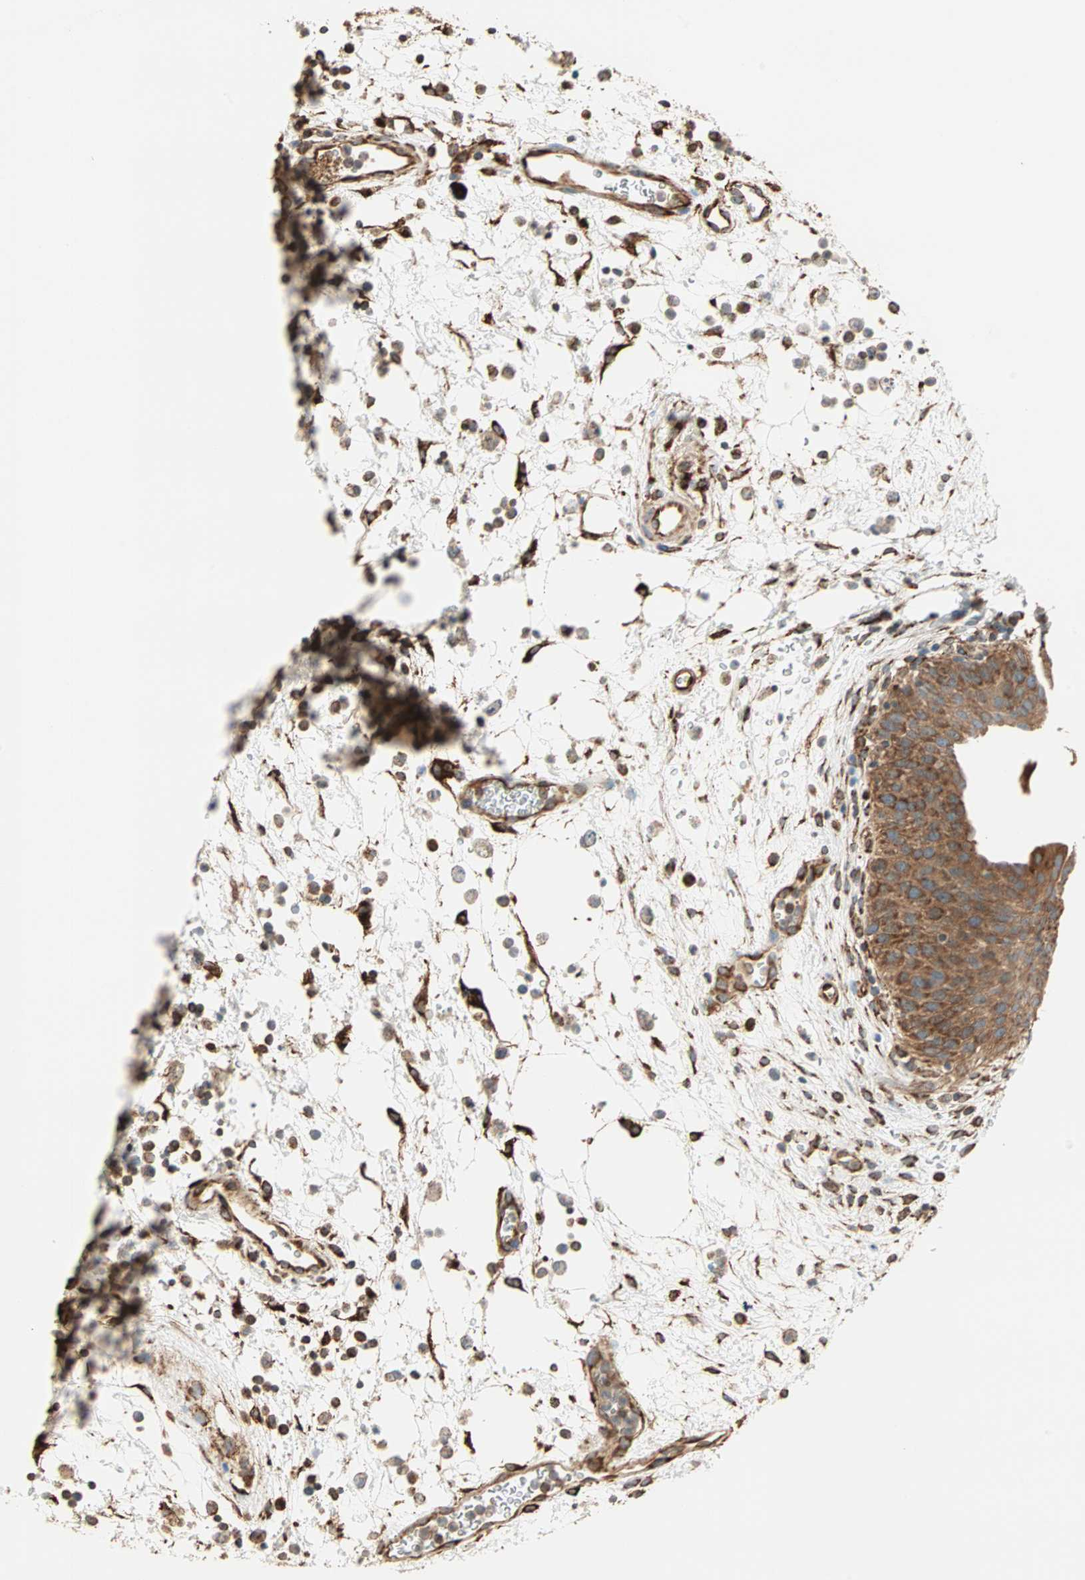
{"staining": {"intensity": "moderate", "quantity": ">75%", "location": "cytoplasmic/membranous"}, "tissue": "urinary bladder", "cell_type": "Urothelial cells", "image_type": "normal", "snomed": [{"axis": "morphology", "description": "Normal tissue, NOS"}, {"axis": "morphology", "description": "Dysplasia, NOS"}, {"axis": "topography", "description": "Urinary bladder"}], "caption": "Immunohistochemical staining of benign human urinary bladder exhibits moderate cytoplasmic/membranous protein staining in approximately >75% of urothelial cells.", "gene": "P4HA1", "patient": {"sex": "male", "age": 35}}